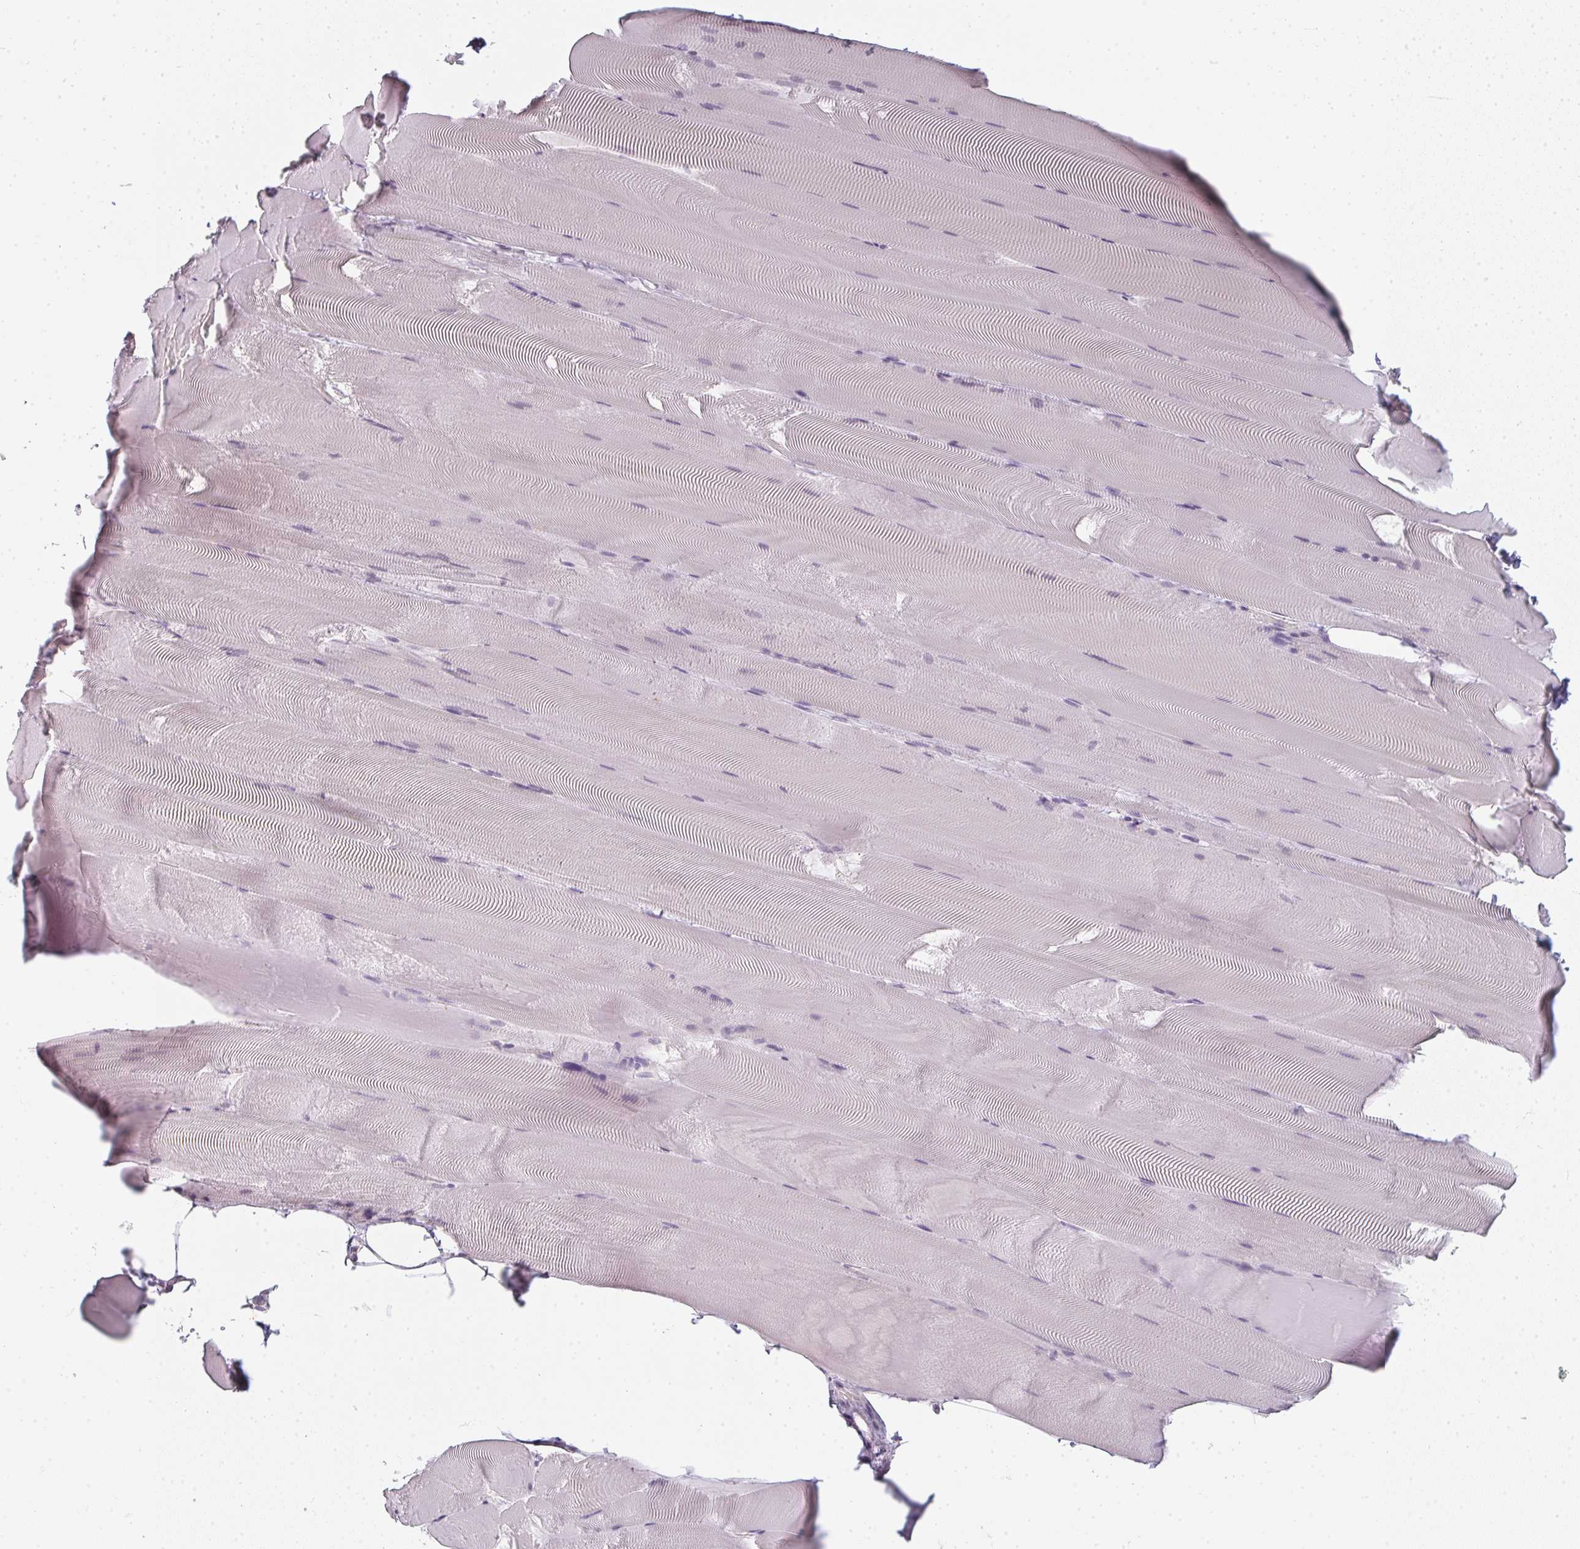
{"staining": {"intensity": "negative", "quantity": "none", "location": "none"}, "tissue": "skeletal muscle", "cell_type": "Myocytes", "image_type": "normal", "snomed": [{"axis": "morphology", "description": "Normal tissue, NOS"}, {"axis": "topography", "description": "Skeletal muscle"}], "caption": "This micrograph is of normal skeletal muscle stained with immunohistochemistry to label a protein in brown with the nuclei are counter-stained blue. There is no expression in myocytes.", "gene": "RBBP6", "patient": {"sex": "female", "age": 64}}